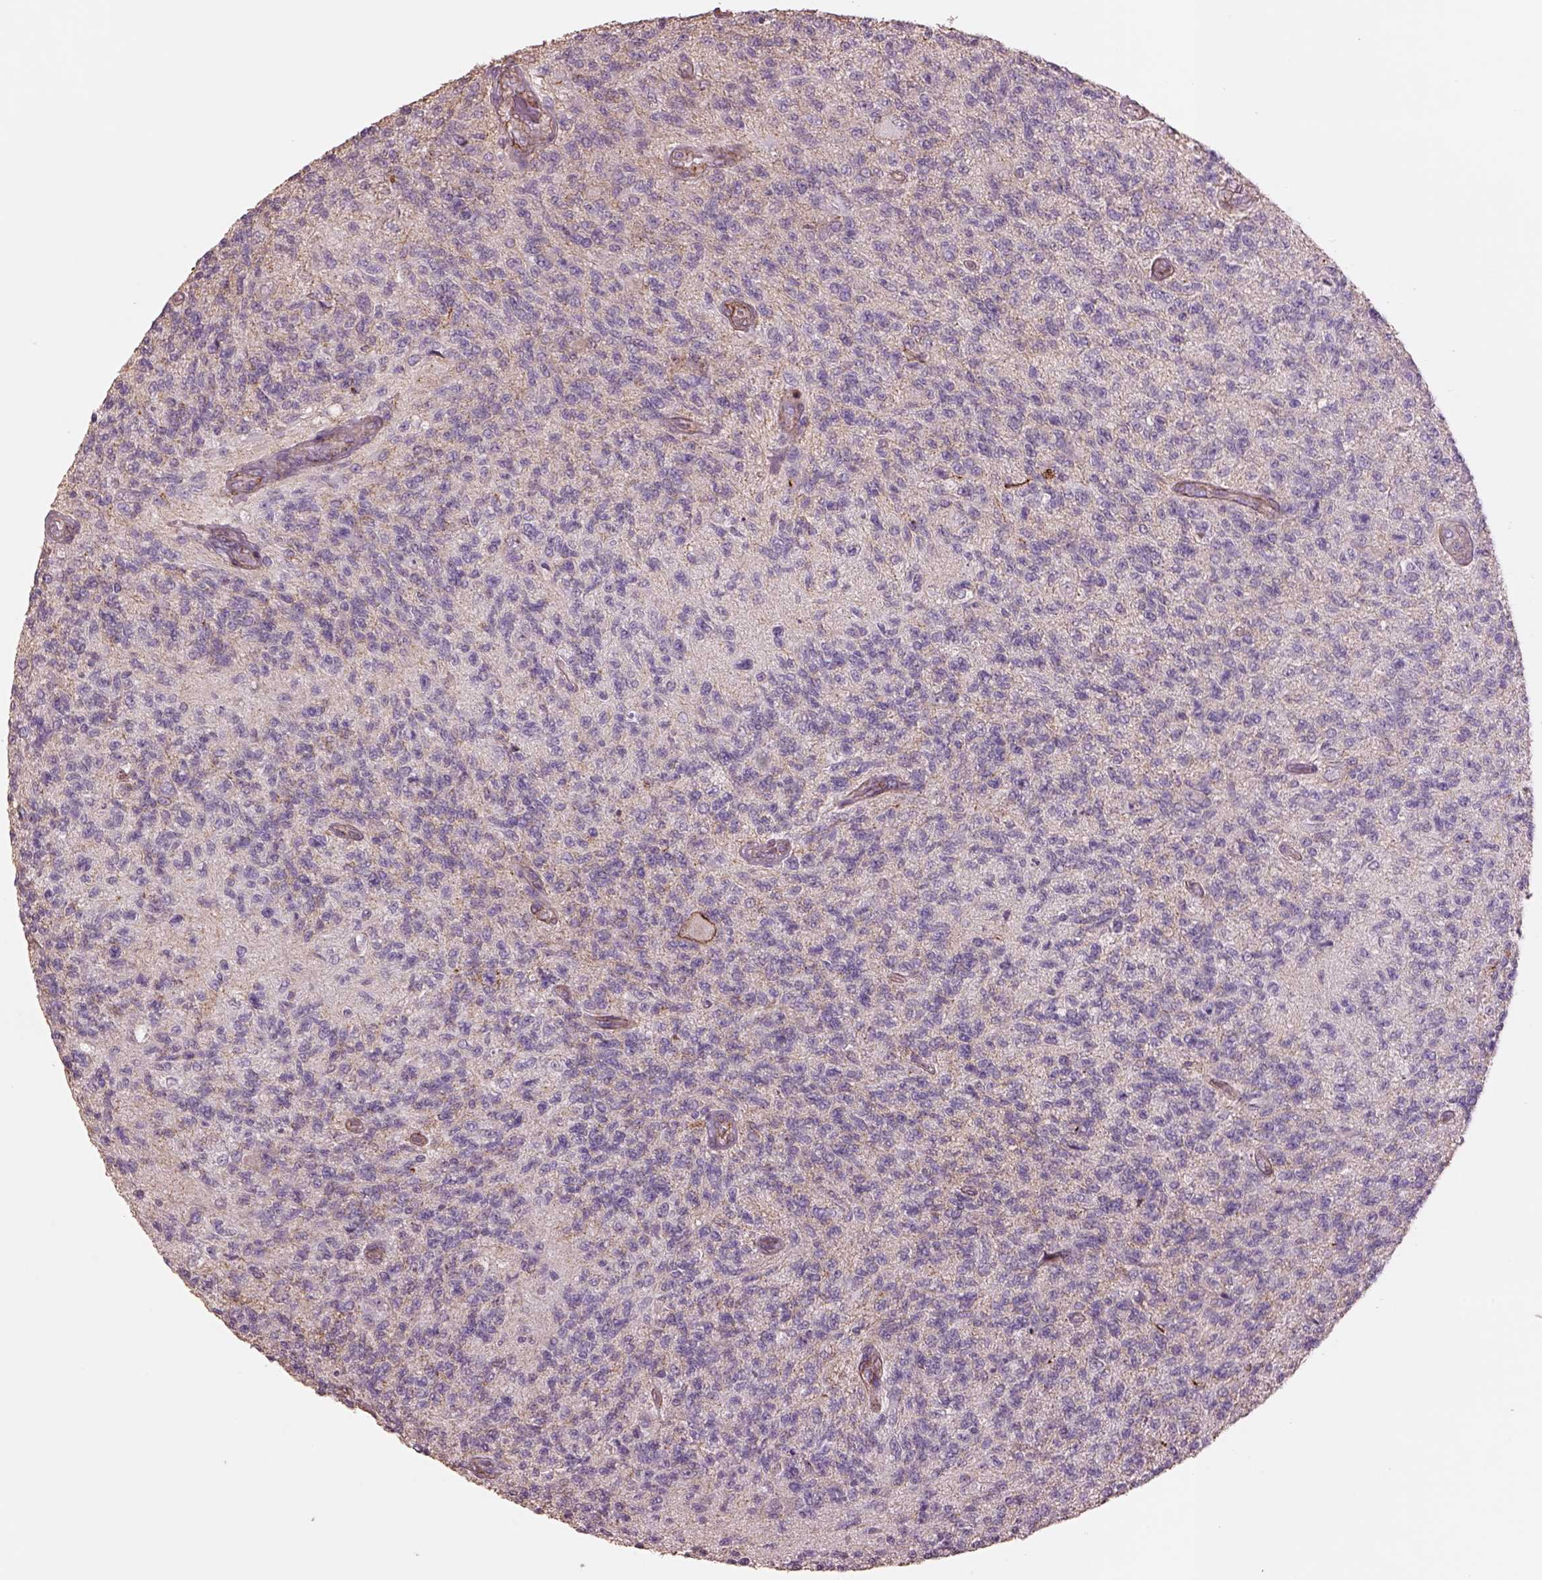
{"staining": {"intensity": "negative", "quantity": "none", "location": "none"}, "tissue": "glioma", "cell_type": "Tumor cells", "image_type": "cancer", "snomed": [{"axis": "morphology", "description": "Glioma, malignant, High grade"}, {"axis": "topography", "description": "Brain"}], "caption": "Histopathology image shows no protein expression in tumor cells of malignant glioma (high-grade) tissue.", "gene": "LIN7A", "patient": {"sex": "male", "age": 56}}